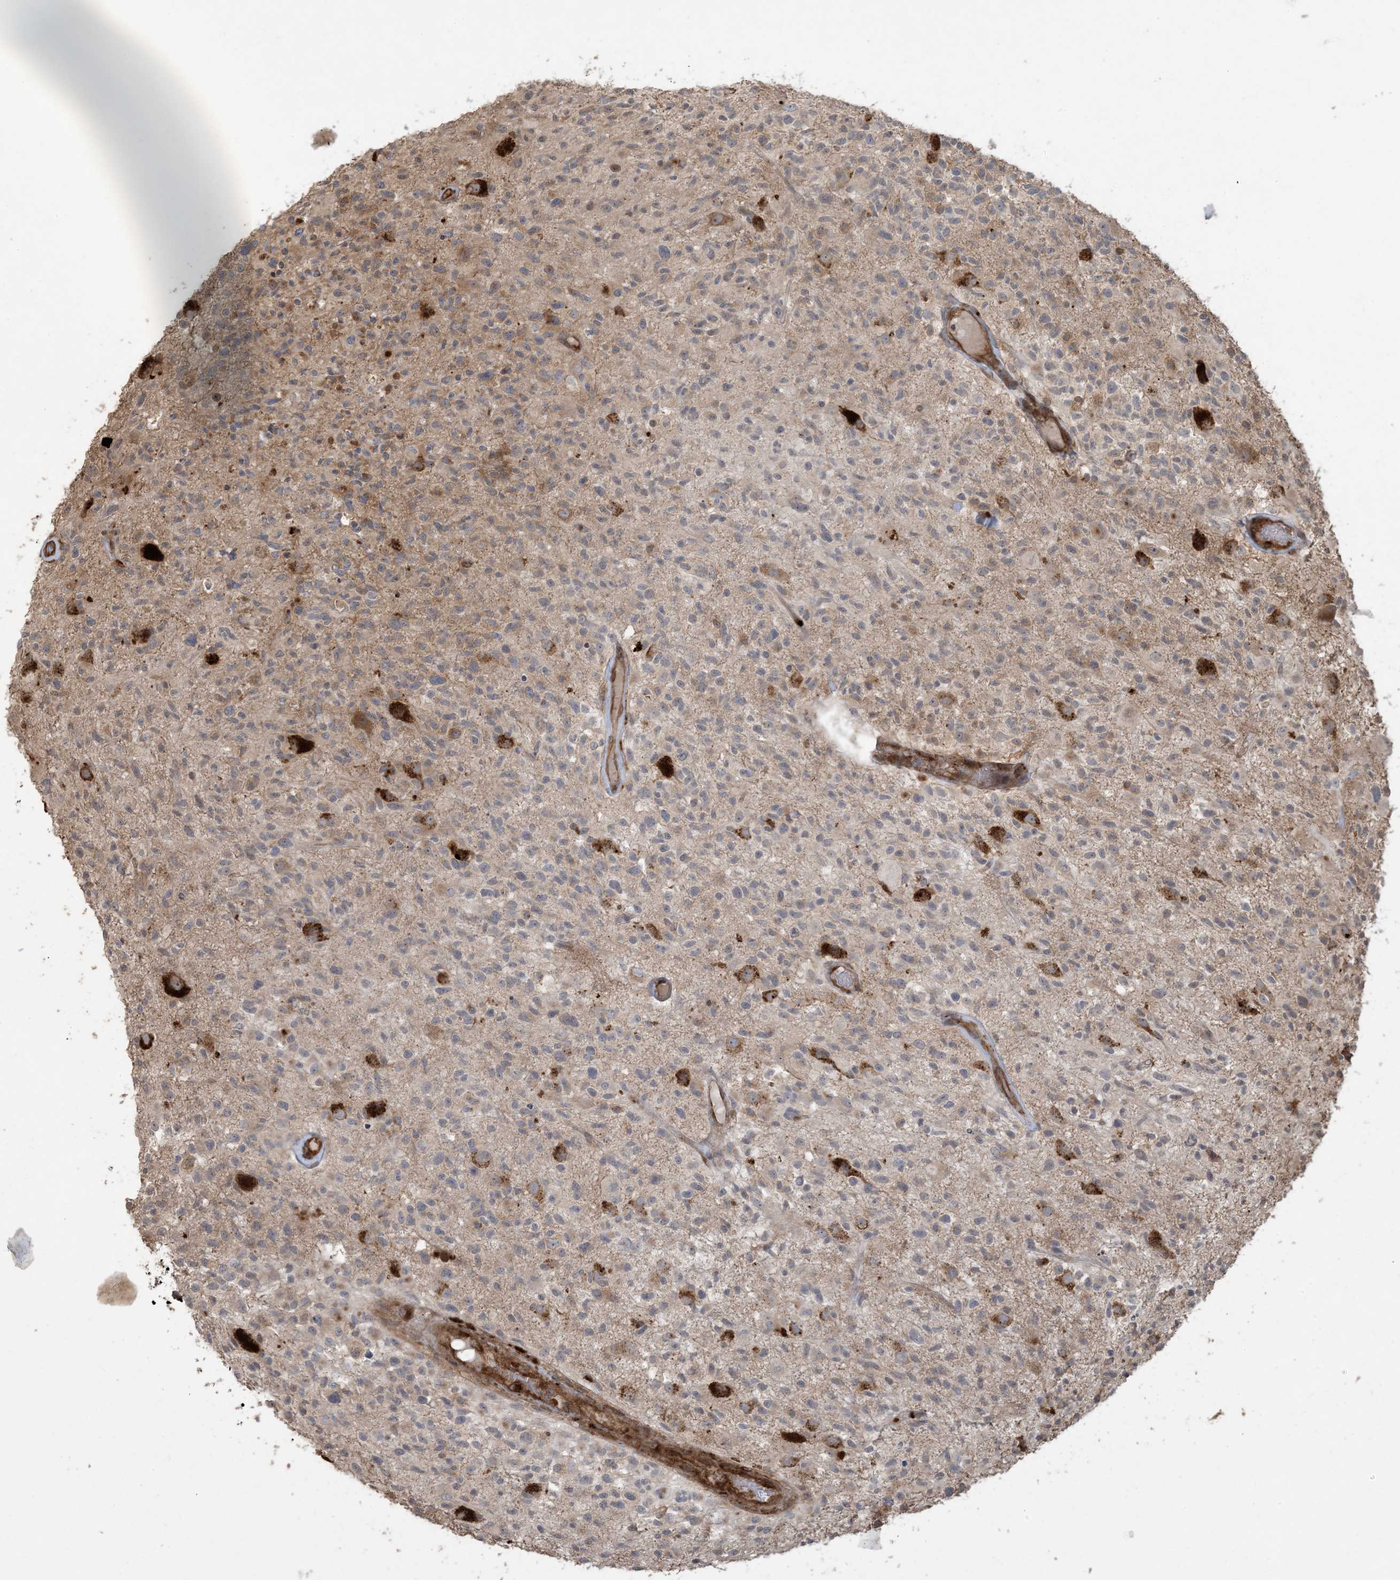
{"staining": {"intensity": "negative", "quantity": "none", "location": "none"}, "tissue": "glioma", "cell_type": "Tumor cells", "image_type": "cancer", "snomed": [{"axis": "morphology", "description": "Glioma, malignant, High grade"}, {"axis": "morphology", "description": "Glioblastoma, NOS"}, {"axis": "topography", "description": "Brain"}], "caption": "Tumor cells show no significant staining in glioblastoma.", "gene": "KLHL18", "patient": {"sex": "male", "age": 60}}